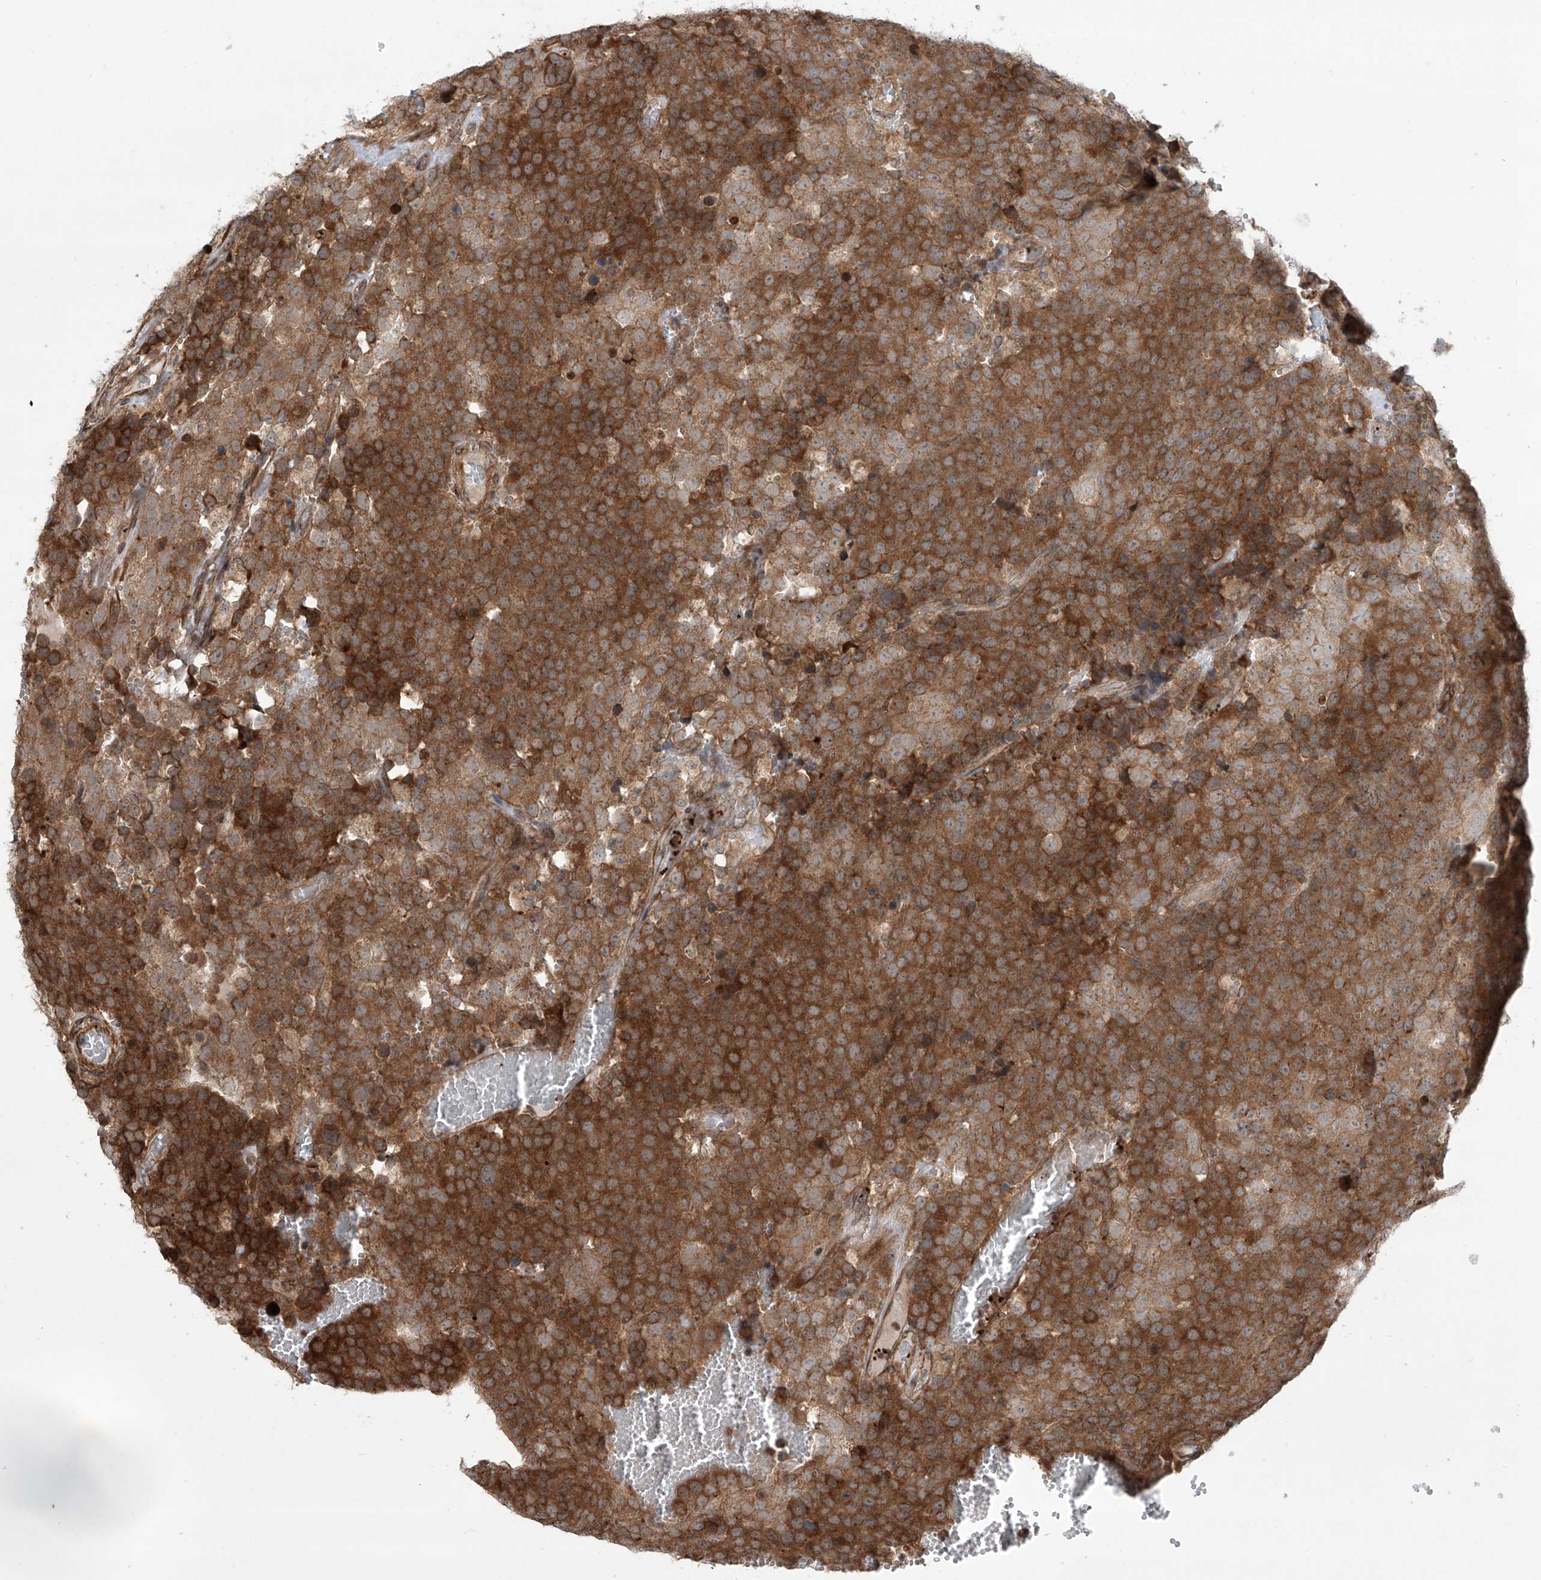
{"staining": {"intensity": "strong", "quantity": ">75%", "location": "cytoplasmic/membranous"}, "tissue": "testis cancer", "cell_type": "Tumor cells", "image_type": "cancer", "snomed": [{"axis": "morphology", "description": "Seminoma, NOS"}, {"axis": "topography", "description": "Testis"}], "caption": "This is a micrograph of immunohistochemistry staining of testis cancer, which shows strong positivity in the cytoplasmic/membranous of tumor cells.", "gene": "APAF1", "patient": {"sex": "male", "age": 71}}